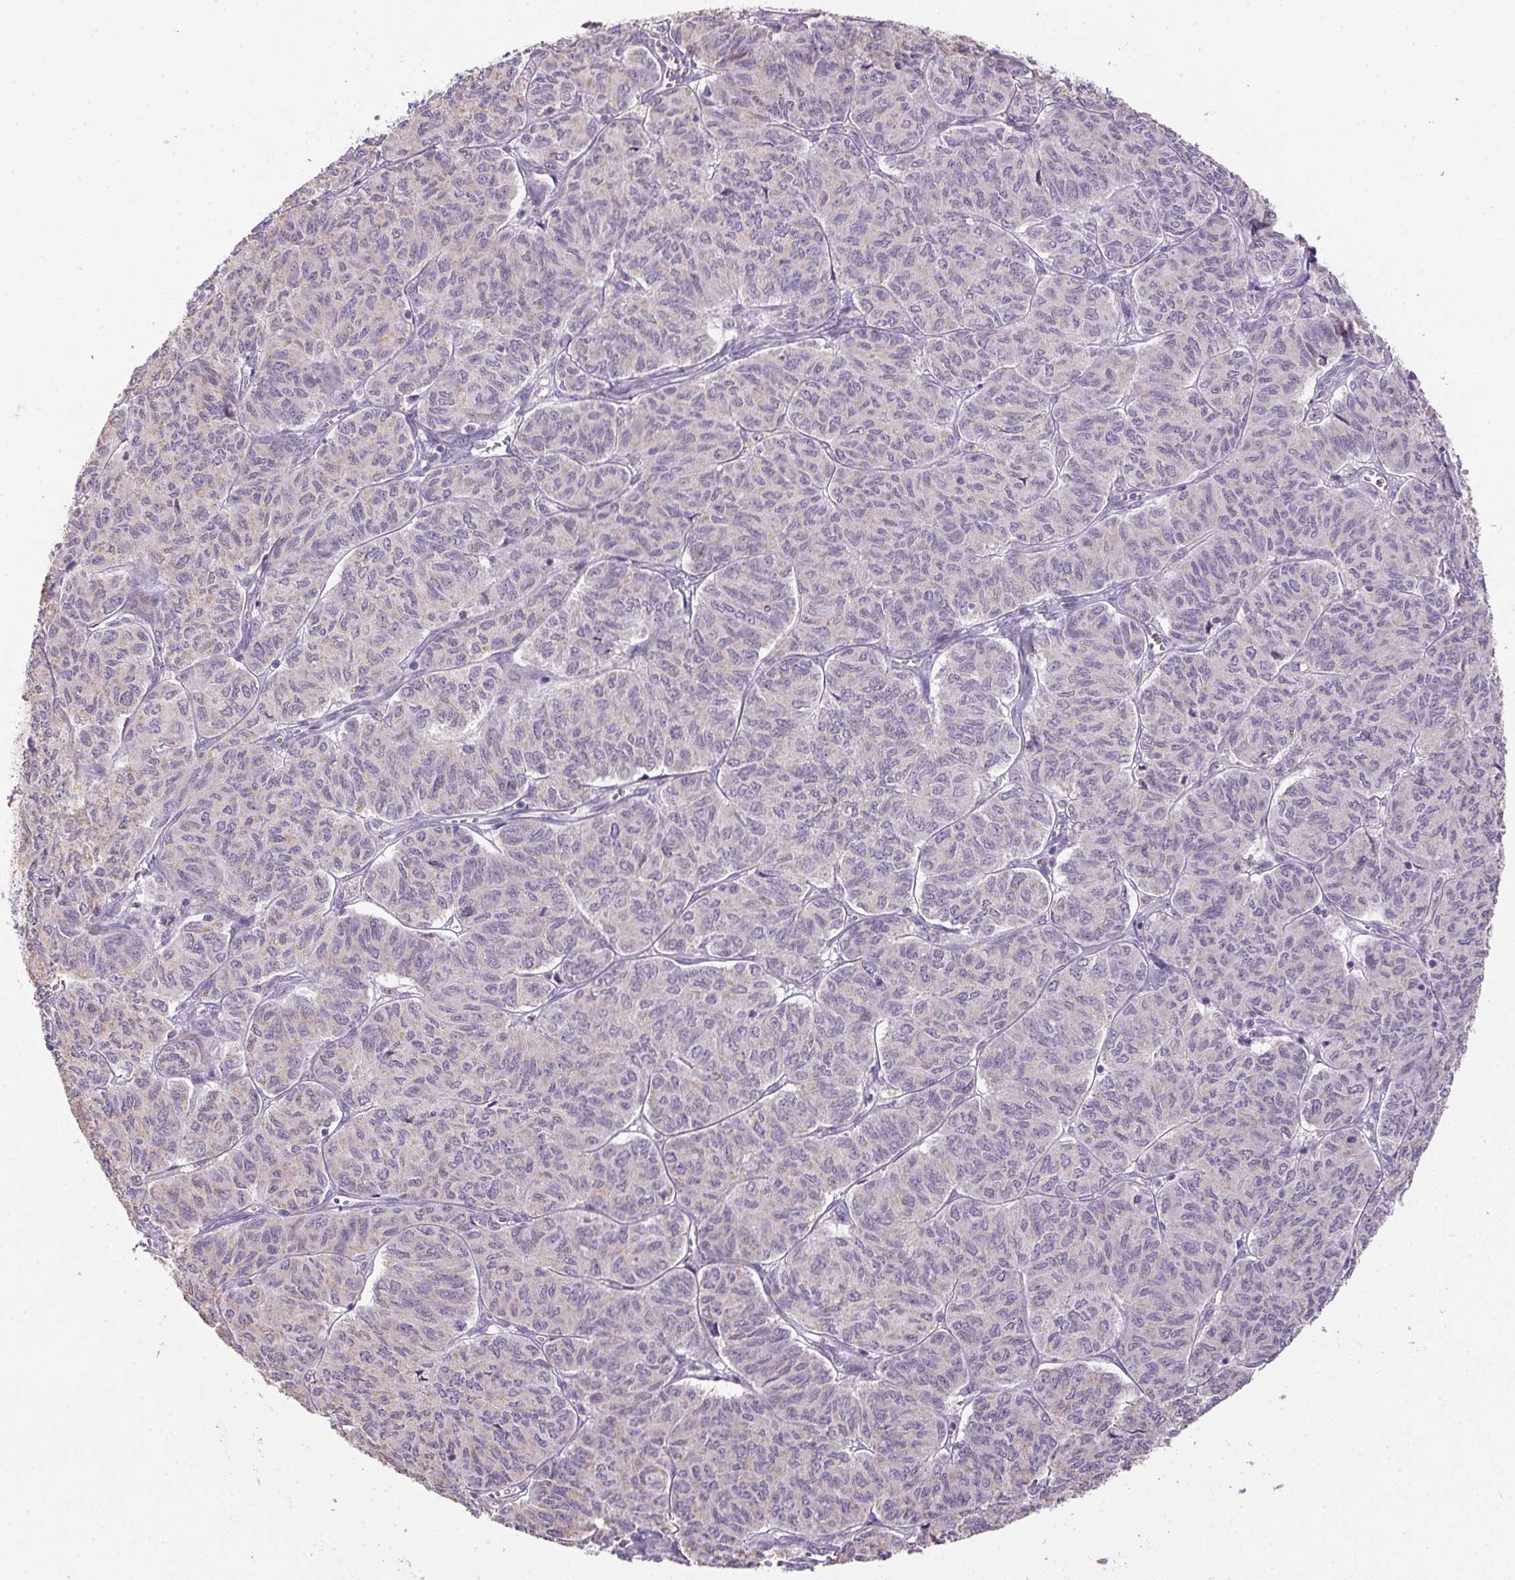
{"staining": {"intensity": "negative", "quantity": "none", "location": "none"}, "tissue": "ovarian cancer", "cell_type": "Tumor cells", "image_type": "cancer", "snomed": [{"axis": "morphology", "description": "Carcinoma, endometroid"}, {"axis": "topography", "description": "Ovary"}], "caption": "Immunohistochemical staining of ovarian cancer (endometroid carcinoma) shows no significant staining in tumor cells.", "gene": "SPACA9", "patient": {"sex": "female", "age": 80}}